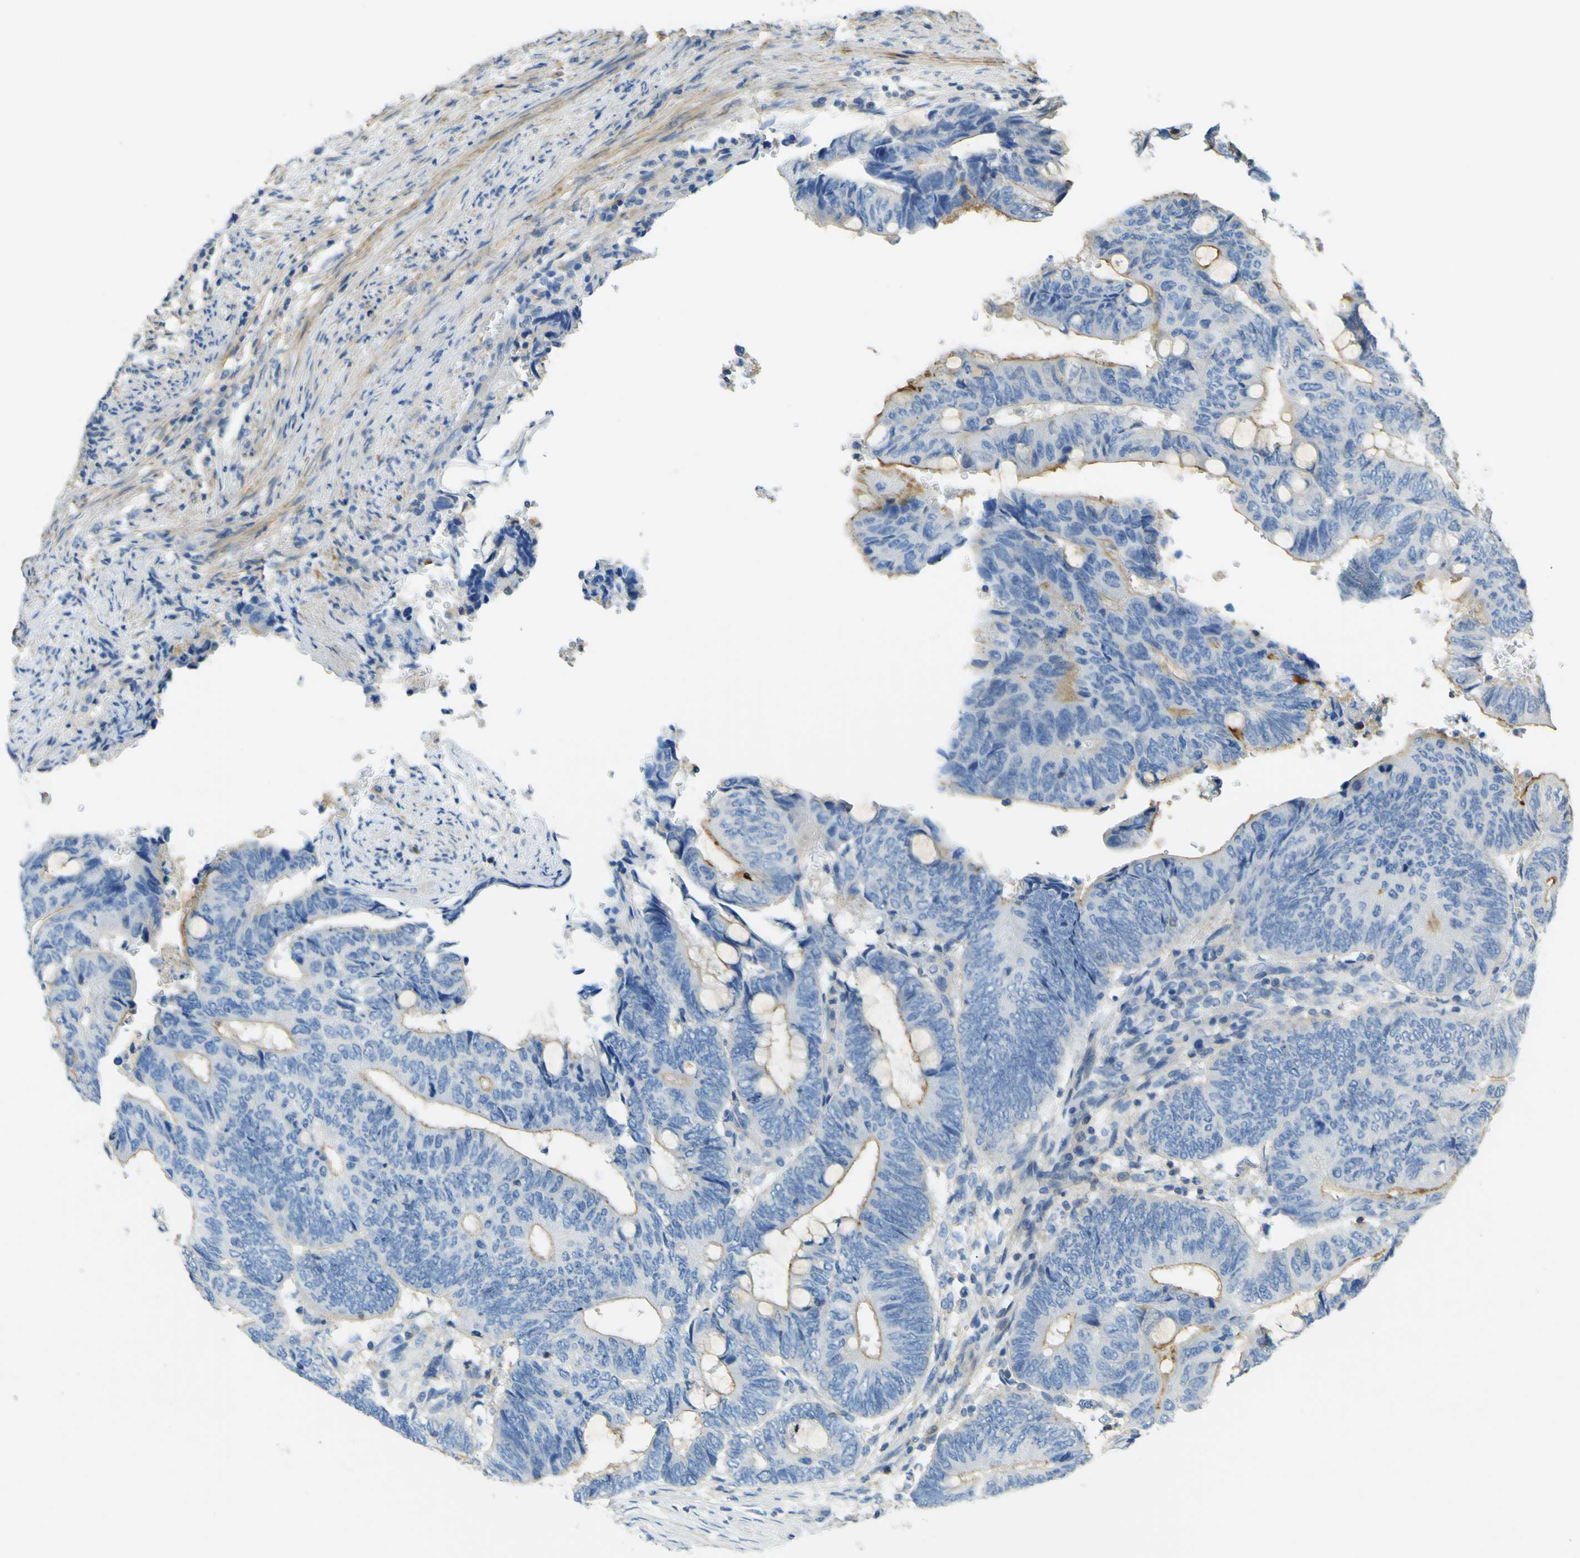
{"staining": {"intensity": "weak", "quantity": ">75%", "location": "cytoplasmic/membranous"}, "tissue": "colorectal cancer", "cell_type": "Tumor cells", "image_type": "cancer", "snomed": [{"axis": "morphology", "description": "Normal tissue, NOS"}, {"axis": "morphology", "description": "Adenocarcinoma, NOS"}, {"axis": "topography", "description": "Rectum"}, {"axis": "topography", "description": "Peripheral nerve tissue"}], "caption": "Immunohistochemistry (IHC) staining of colorectal cancer, which displays low levels of weak cytoplasmic/membranous positivity in approximately >75% of tumor cells indicating weak cytoplasmic/membranous protein expression. The staining was performed using DAB (3,3'-diaminobenzidine) (brown) for protein detection and nuclei were counterstained in hematoxylin (blue).", "gene": "OGN", "patient": {"sex": "male", "age": 92}}